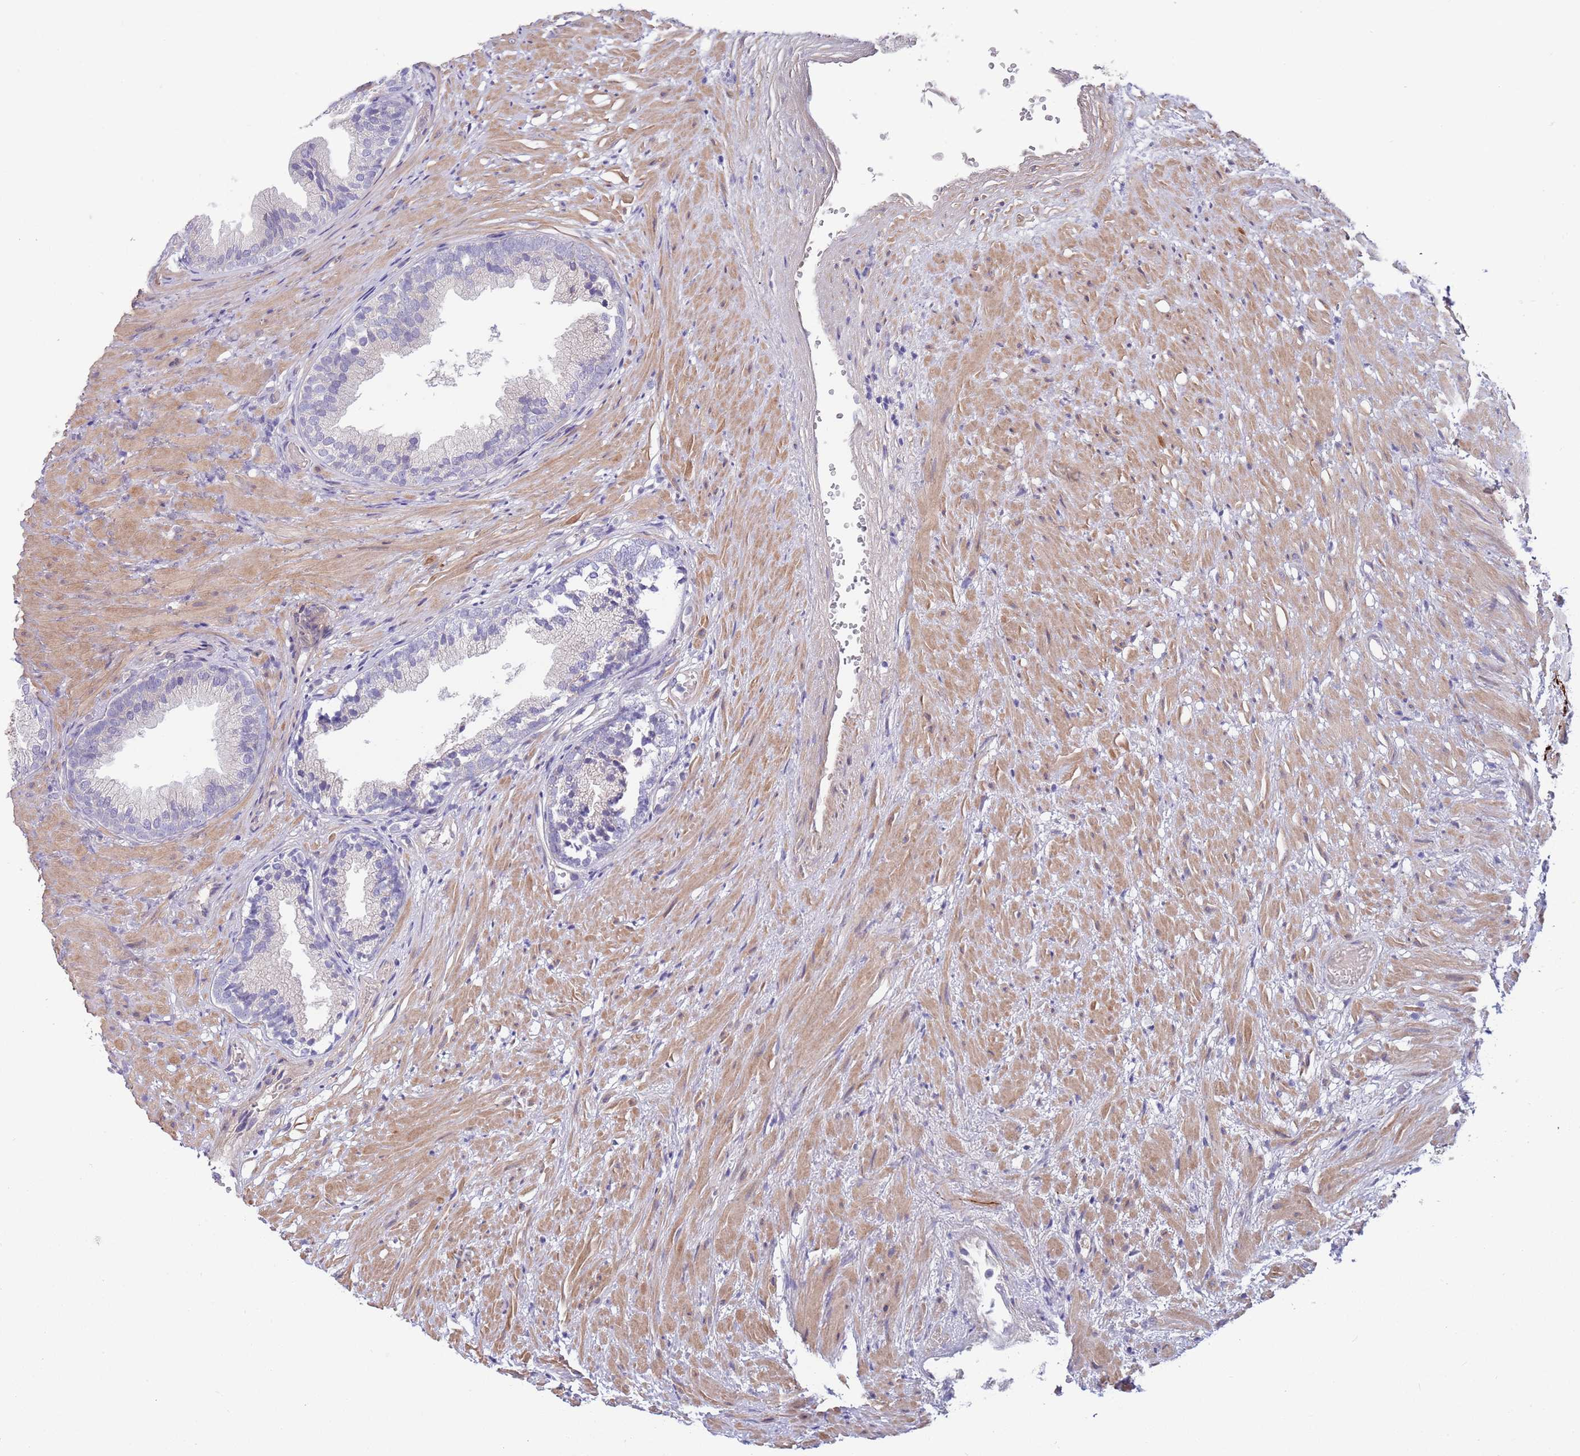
{"staining": {"intensity": "negative", "quantity": "none", "location": "none"}, "tissue": "prostate", "cell_type": "Glandular cells", "image_type": "normal", "snomed": [{"axis": "morphology", "description": "Normal tissue, NOS"}, {"axis": "topography", "description": "Prostate"}], "caption": "Immunohistochemical staining of benign prostate shows no significant staining in glandular cells.", "gene": "NLRP6", "patient": {"sex": "male", "age": 76}}